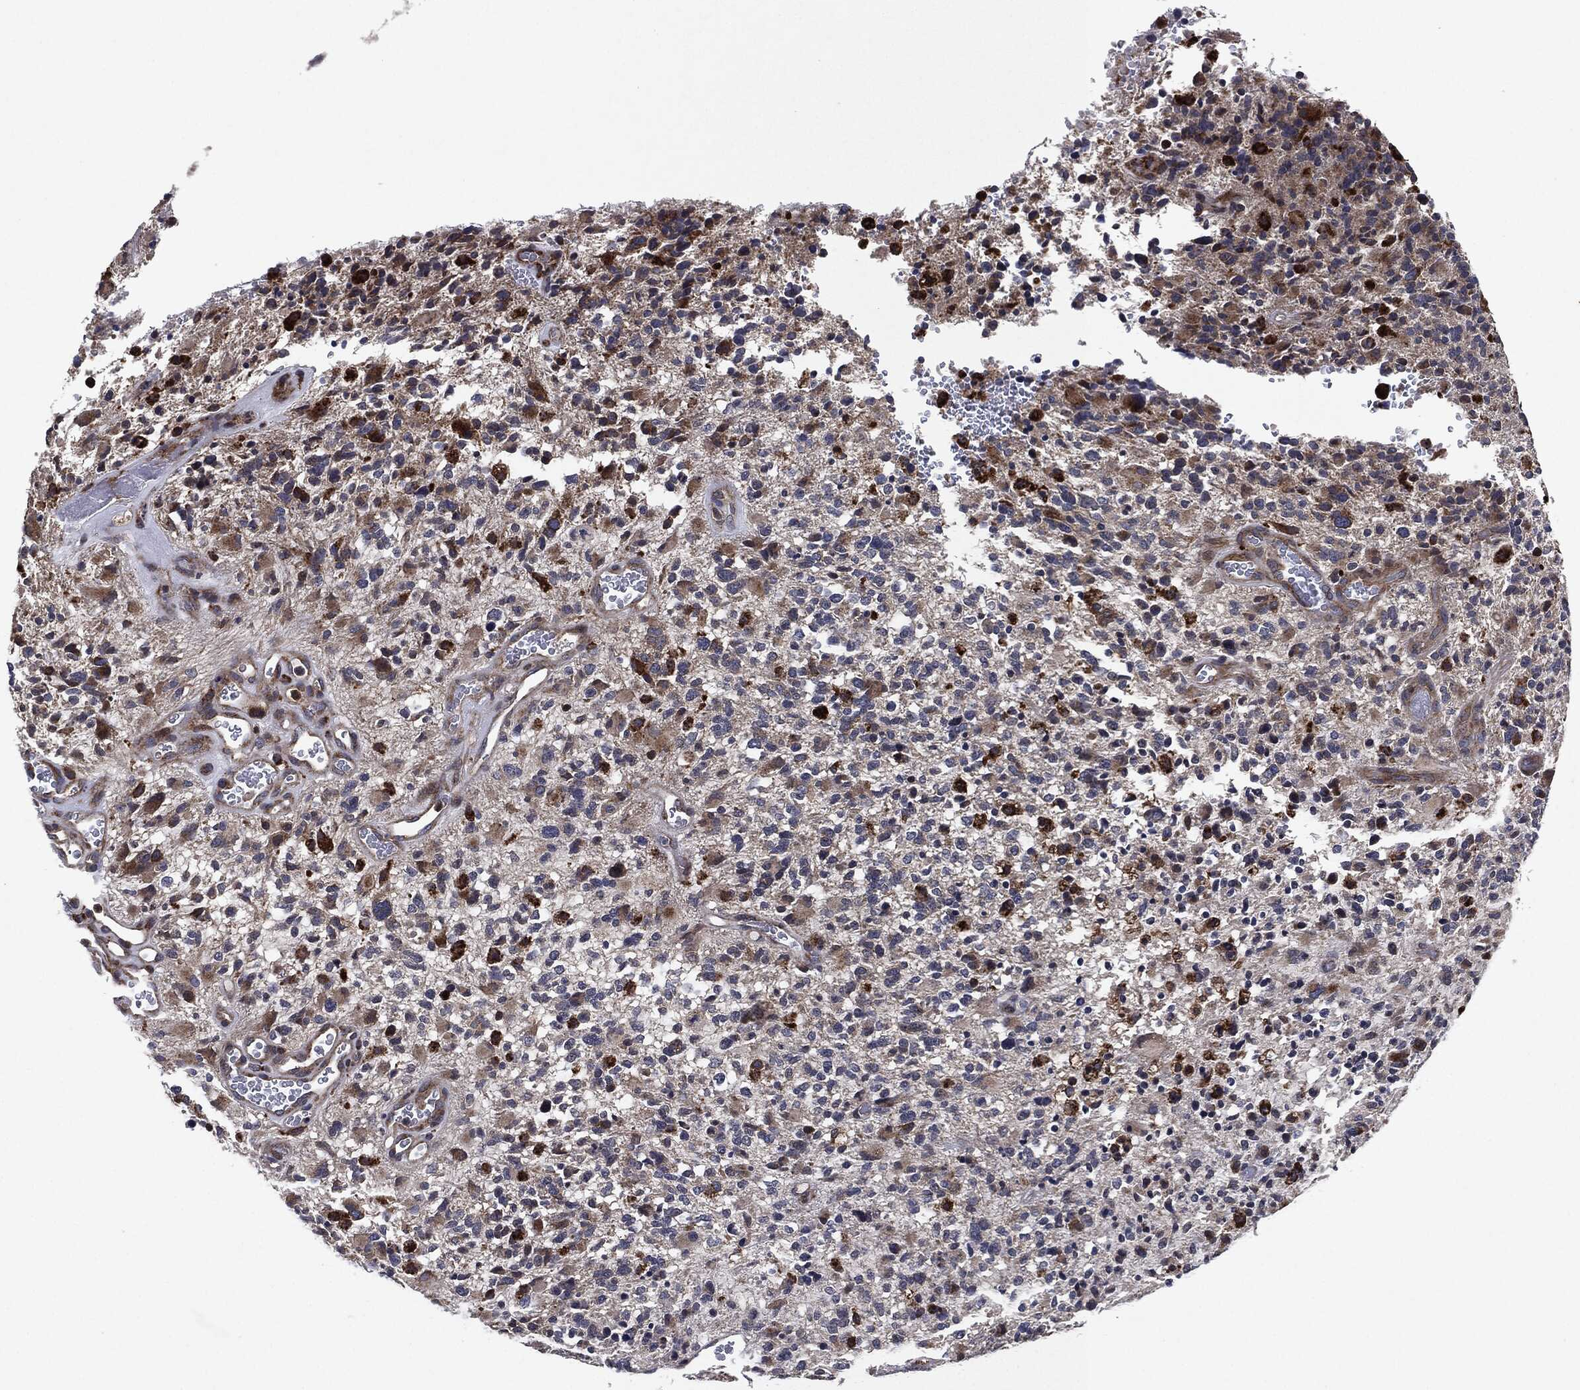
{"staining": {"intensity": "moderate", "quantity": "<25%", "location": "cytoplasmic/membranous"}, "tissue": "glioma", "cell_type": "Tumor cells", "image_type": "cancer", "snomed": [{"axis": "morphology", "description": "Glioma, malignant, High grade"}, {"axis": "topography", "description": "Brain"}], "caption": "DAB (3,3'-diaminobenzidine) immunohistochemical staining of human glioma reveals moderate cytoplasmic/membranous protein expression in about <25% of tumor cells.", "gene": "SLC31A2", "patient": {"sex": "female", "age": 71}}